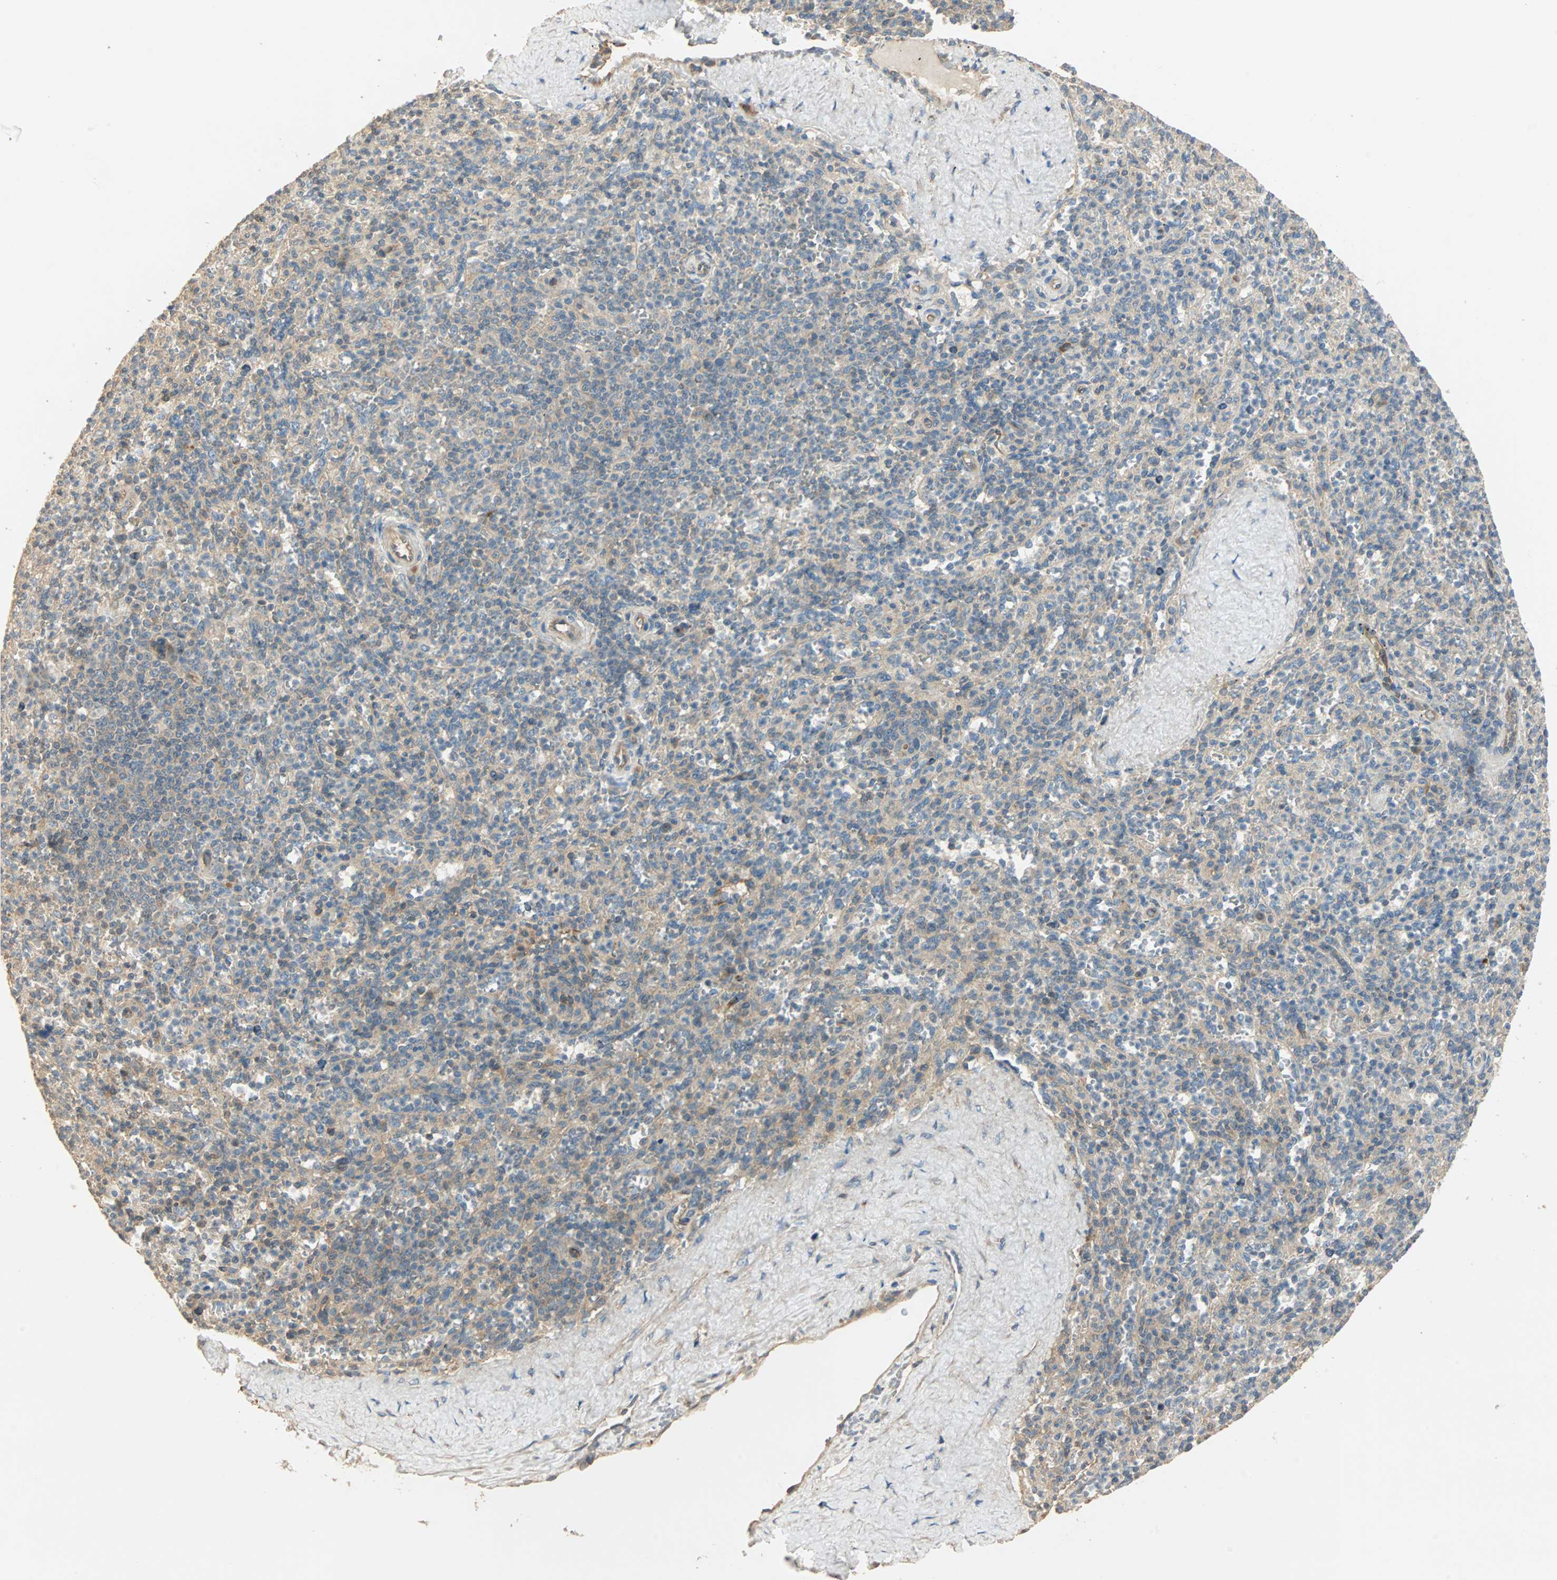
{"staining": {"intensity": "weak", "quantity": "25%-75%", "location": "cytoplasmic/membranous"}, "tissue": "spleen", "cell_type": "Cells in red pulp", "image_type": "normal", "snomed": [{"axis": "morphology", "description": "Normal tissue, NOS"}, {"axis": "topography", "description": "Spleen"}], "caption": "Spleen stained with a protein marker reveals weak staining in cells in red pulp.", "gene": "GALK1", "patient": {"sex": "male", "age": 36}}